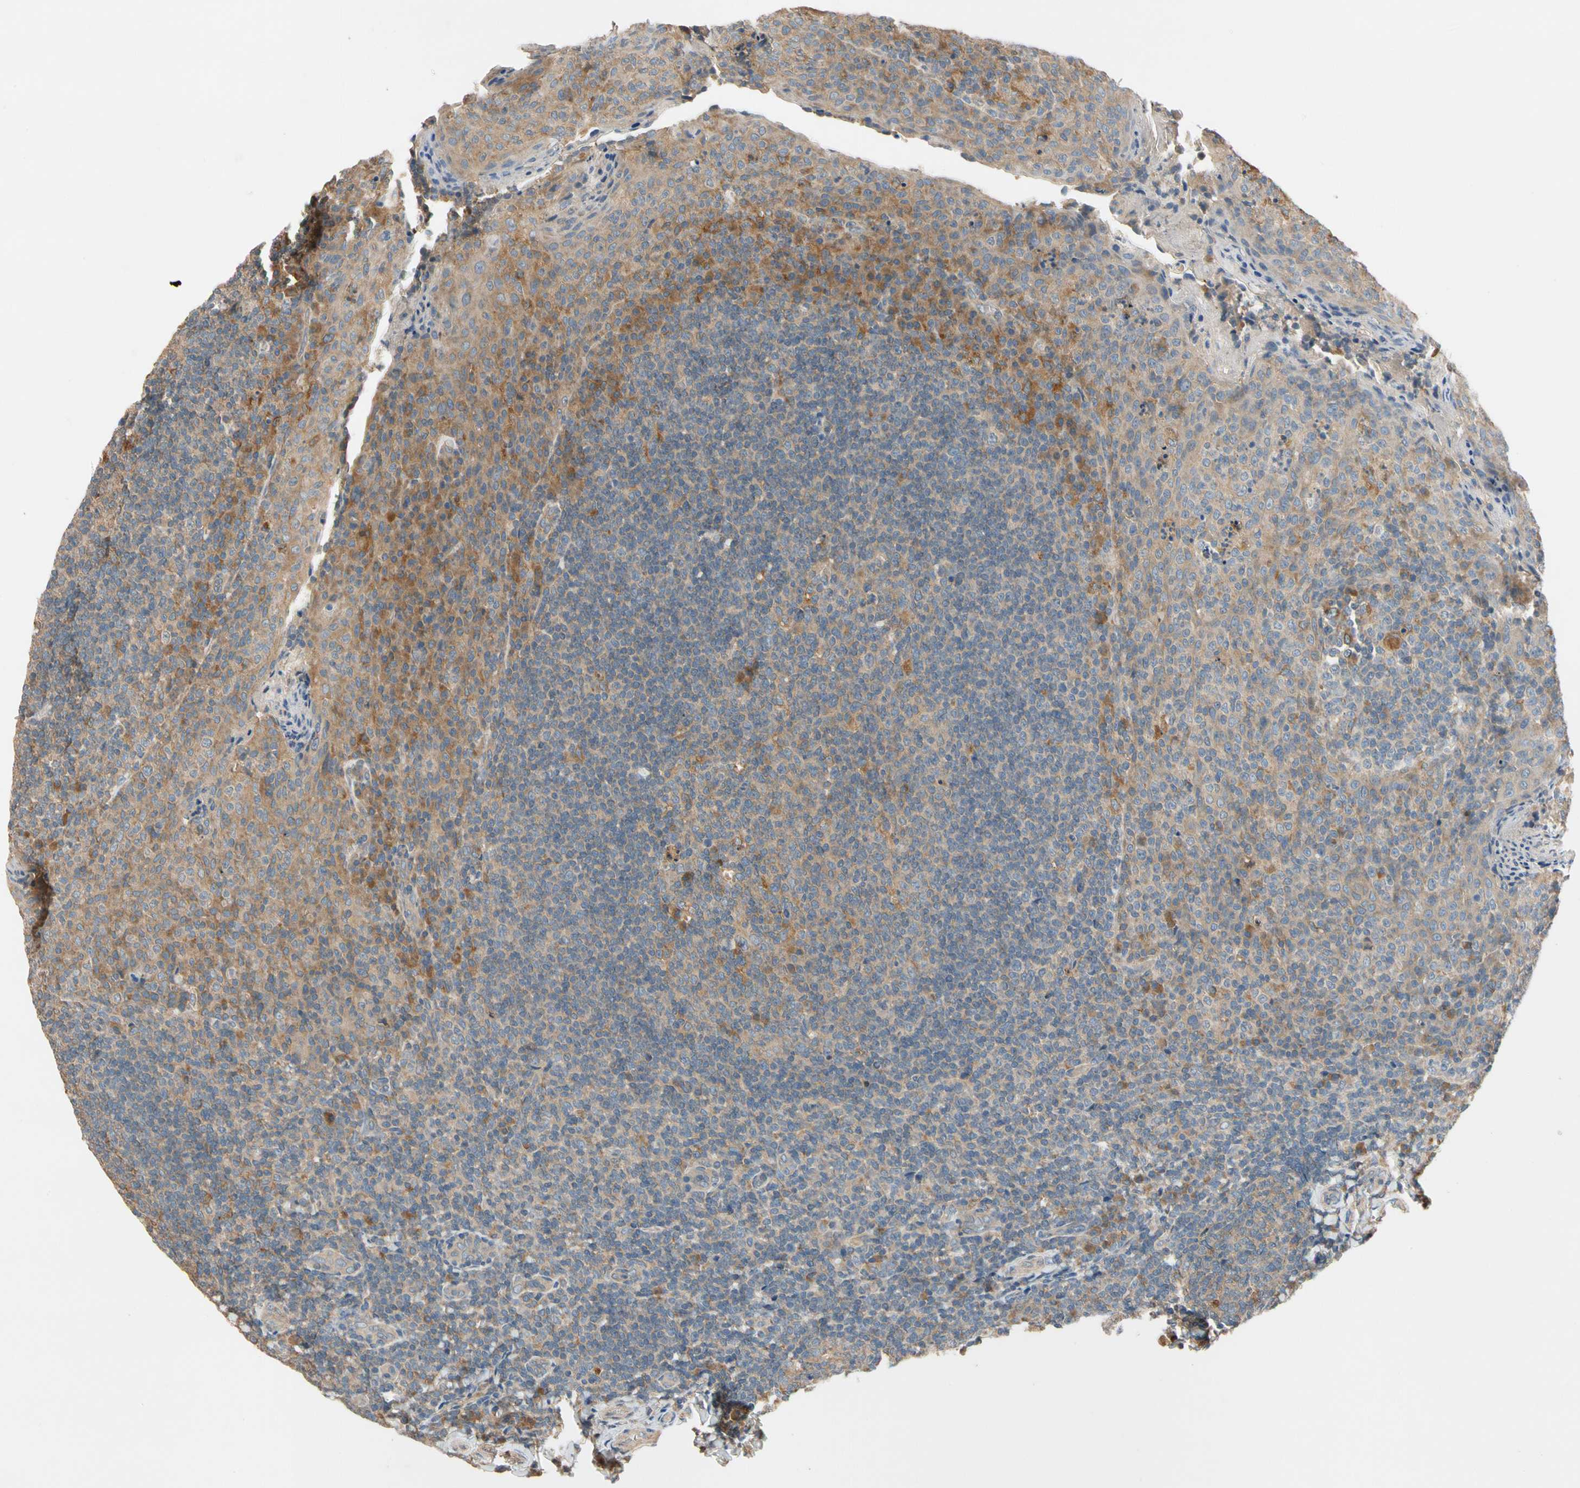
{"staining": {"intensity": "moderate", "quantity": "25%-75%", "location": "cytoplasmic/membranous"}, "tissue": "tonsil", "cell_type": "Germinal center cells", "image_type": "normal", "snomed": [{"axis": "morphology", "description": "Normal tissue, NOS"}, {"axis": "topography", "description": "Tonsil"}], "caption": "Protein staining by IHC demonstrates moderate cytoplasmic/membranous positivity in about 25%-75% of germinal center cells in normal tonsil.", "gene": "USP12", "patient": {"sex": "male", "age": 17}}